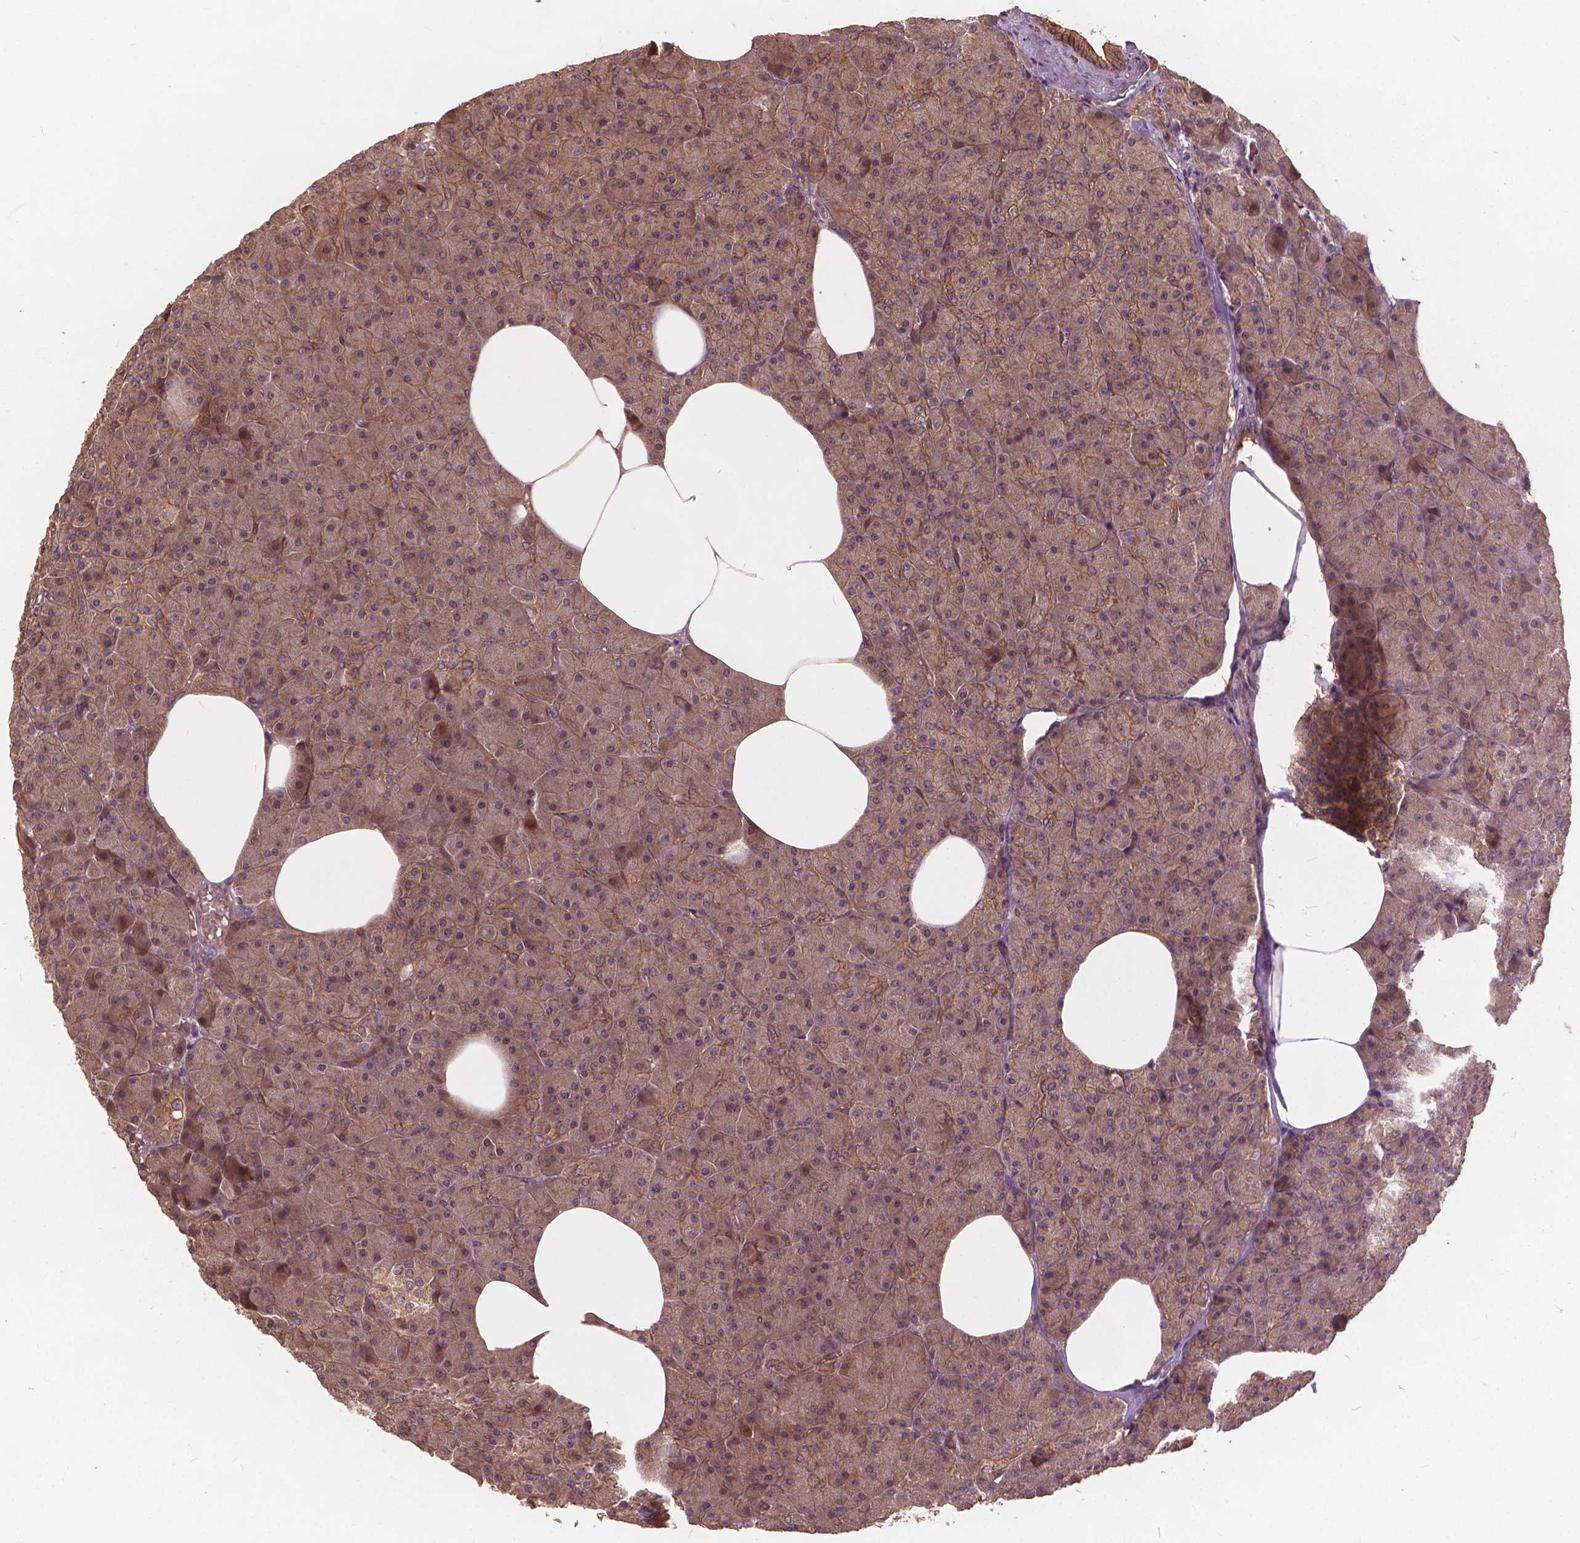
{"staining": {"intensity": "moderate", "quantity": ">75%", "location": "cytoplasmic/membranous"}, "tissue": "pancreas", "cell_type": "Exocrine glandular cells", "image_type": "normal", "snomed": [{"axis": "morphology", "description": "Normal tissue, NOS"}, {"axis": "topography", "description": "Pancreas"}], "caption": "Exocrine glandular cells reveal moderate cytoplasmic/membranous expression in approximately >75% of cells in benign pancreas. (DAB (3,3'-diaminobenzidine) = brown stain, brightfield microscopy at high magnification).", "gene": "UBXN2A", "patient": {"sex": "female", "age": 45}}